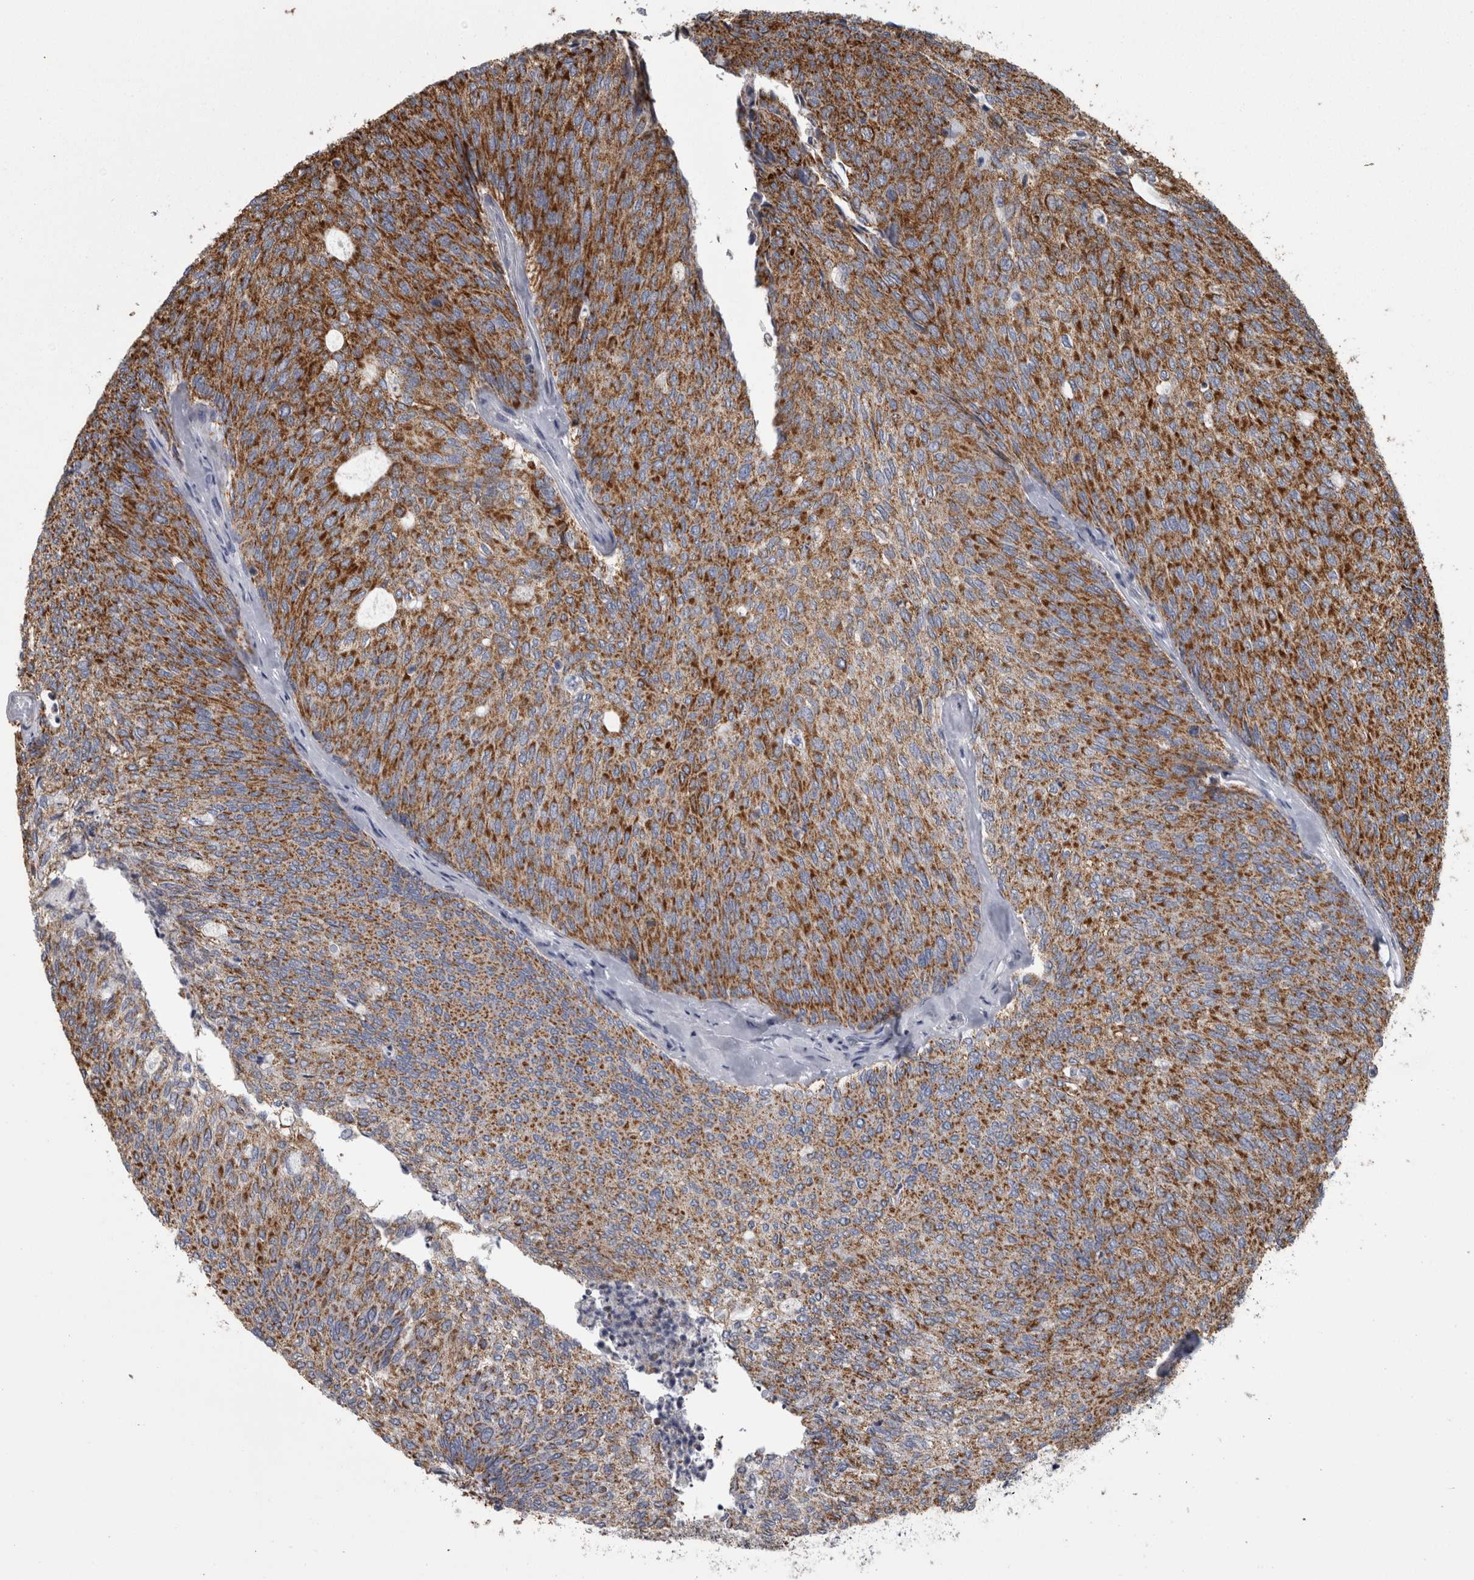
{"staining": {"intensity": "strong", "quantity": ">75%", "location": "cytoplasmic/membranous"}, "tissue": "urothelial cancer", "cell_type": "Tumor cells", "image_type": "cancer", "snomed": [{"axis": "morphology", "description": "Urothelial carcinoma, Low grade"}, {"axis": "topography", "description": "Urinary bladder"}], "caption": "Urothelial carcinoma (low-grade) tissue displays strong cytoplasmic/membranous staining in about >75% of tumor cells", "gene": "MDH2", "patient": {"sex": "female", "age": 79}}